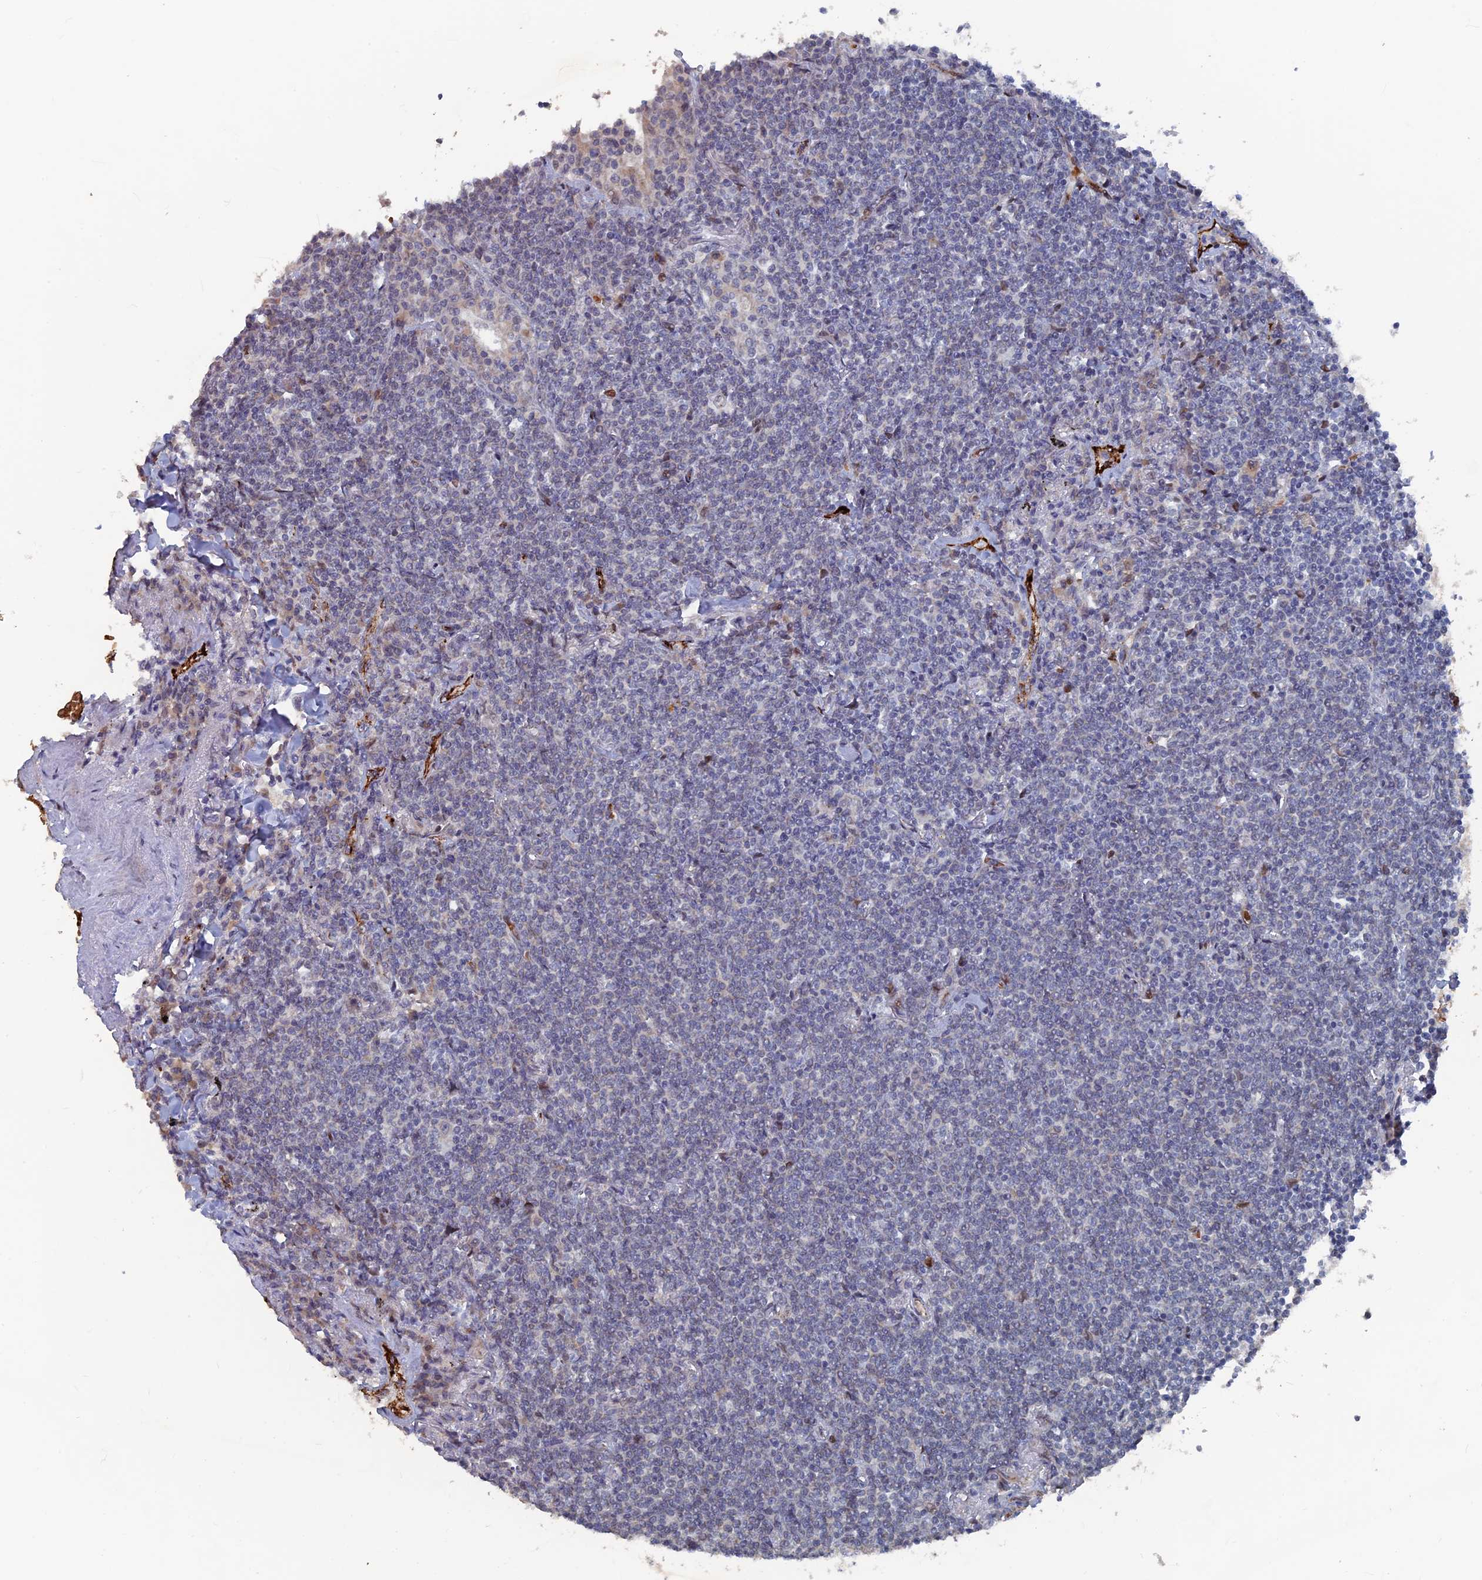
{"staining": {"intensity": "negative", "quantity": "none", "location": "none"}, "tissue": "lymphoma", "cell_type": "Tumor cells", "image_type": "cancer", "snomed": [{"axis": "morphology", "description": "Malignant lymphoma, non-Hodgkin's type, Low grade"}, {"axis": "topography", "description": "Lung"}], "caption": "This photomicrograph is of lymphoma stained with IHC to label a protein in brown with the nuclei are counter-stained blue. There is no positivity in tumor cells.", "gene": "SH3D21", "patient": {"sex": "female", "age": 71}}